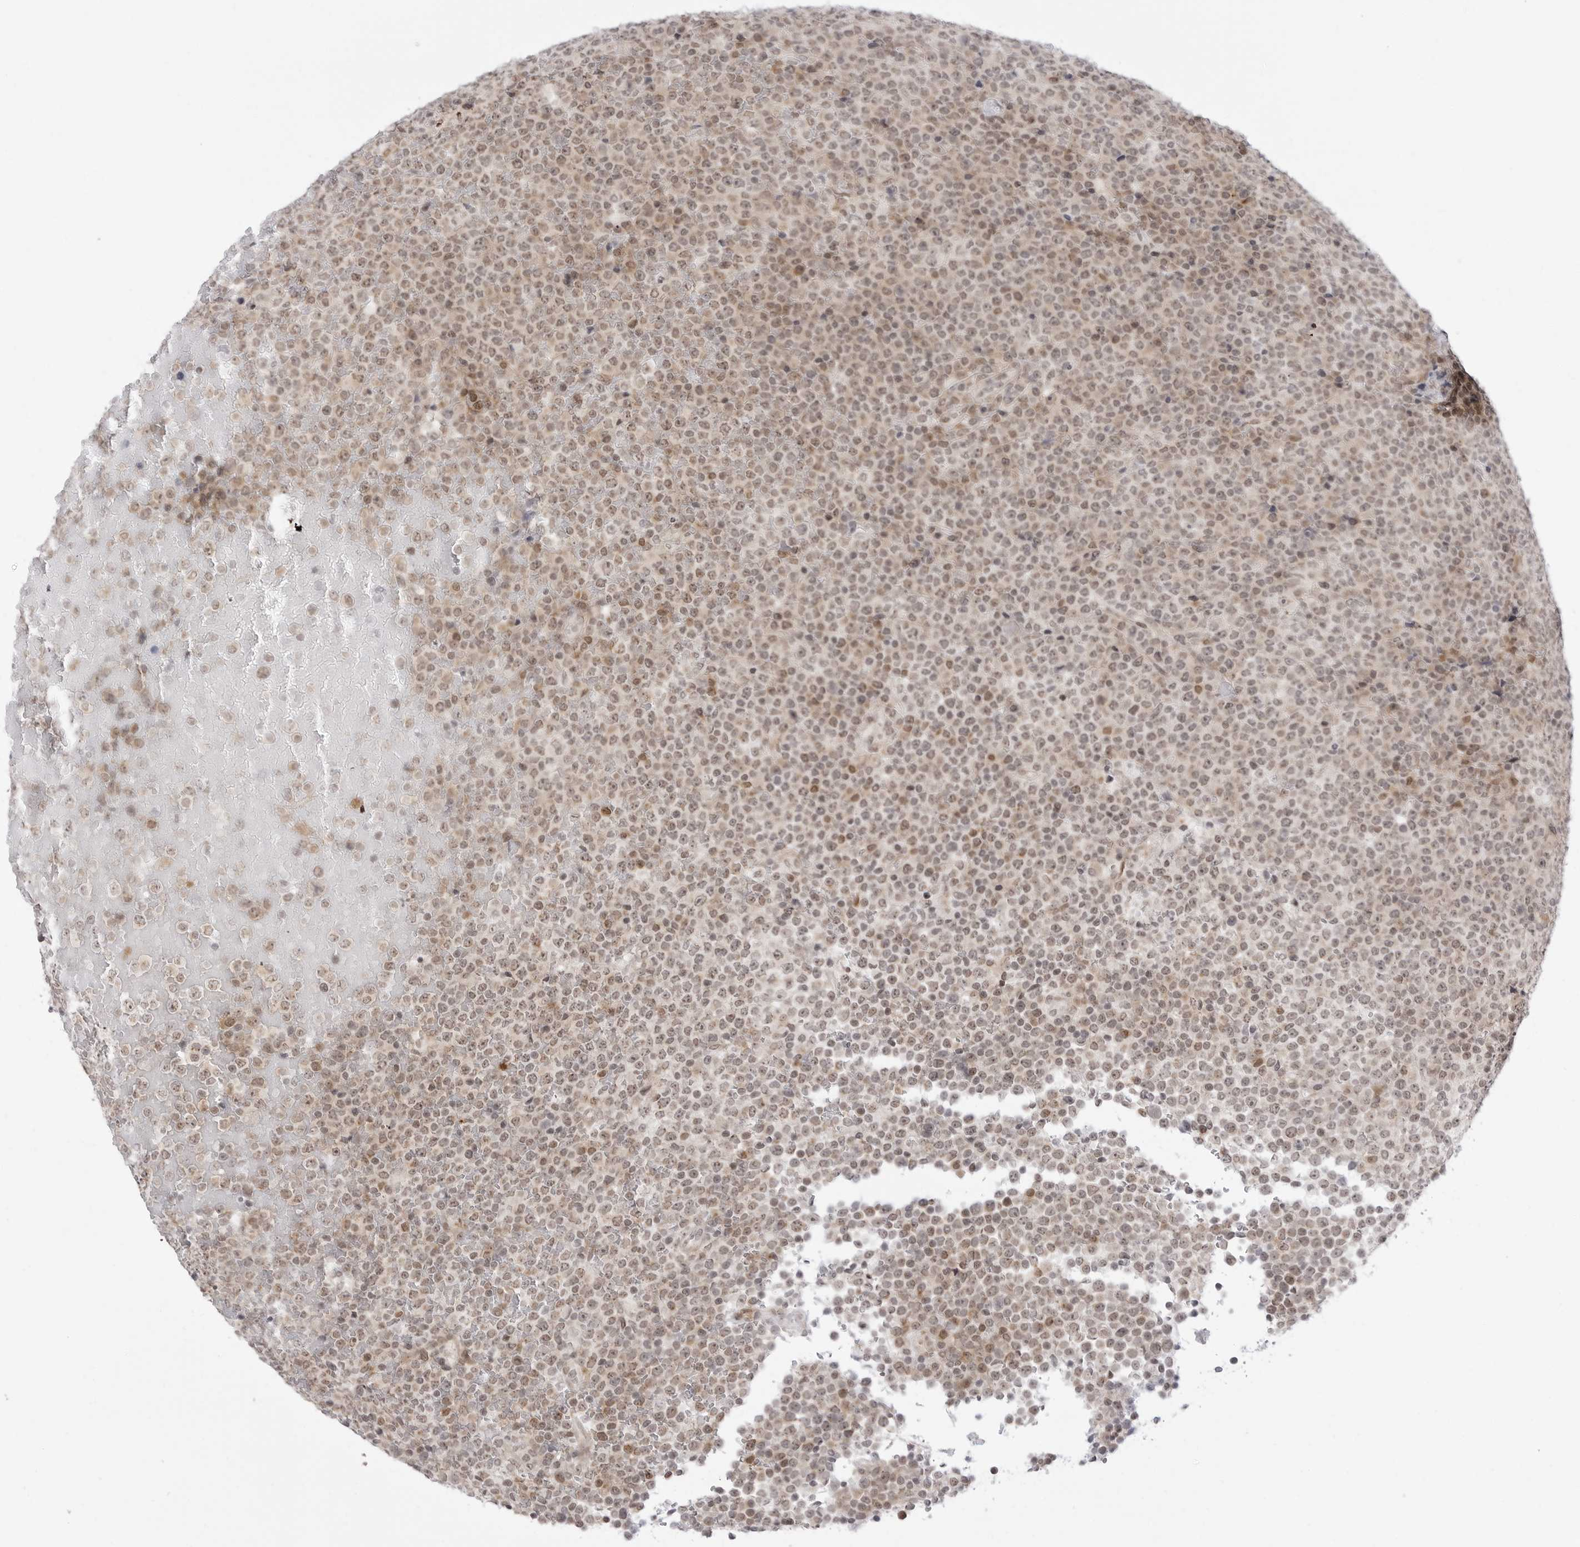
{"staining": {"intensity": "weak", "quantity": "25%-75%", "location": "nuclear"}, "tissue": "lymphoma", "cell_type": "Tumor cells", "image_type": "cancer", "snomed": [{"axis": "morphology", "description": "Malignant lymphoma, non-Hodgkin's type, High grade"}, {"axis": "topography", "description": "Lymph node"}], "caption": "The image demonstrates staining of lymphoma, revealing weak nuclear protein positivity (brown color) within tumor cells.", "gene": "PPP2R5C", "patient": {"sex": "male", "age": 13}}